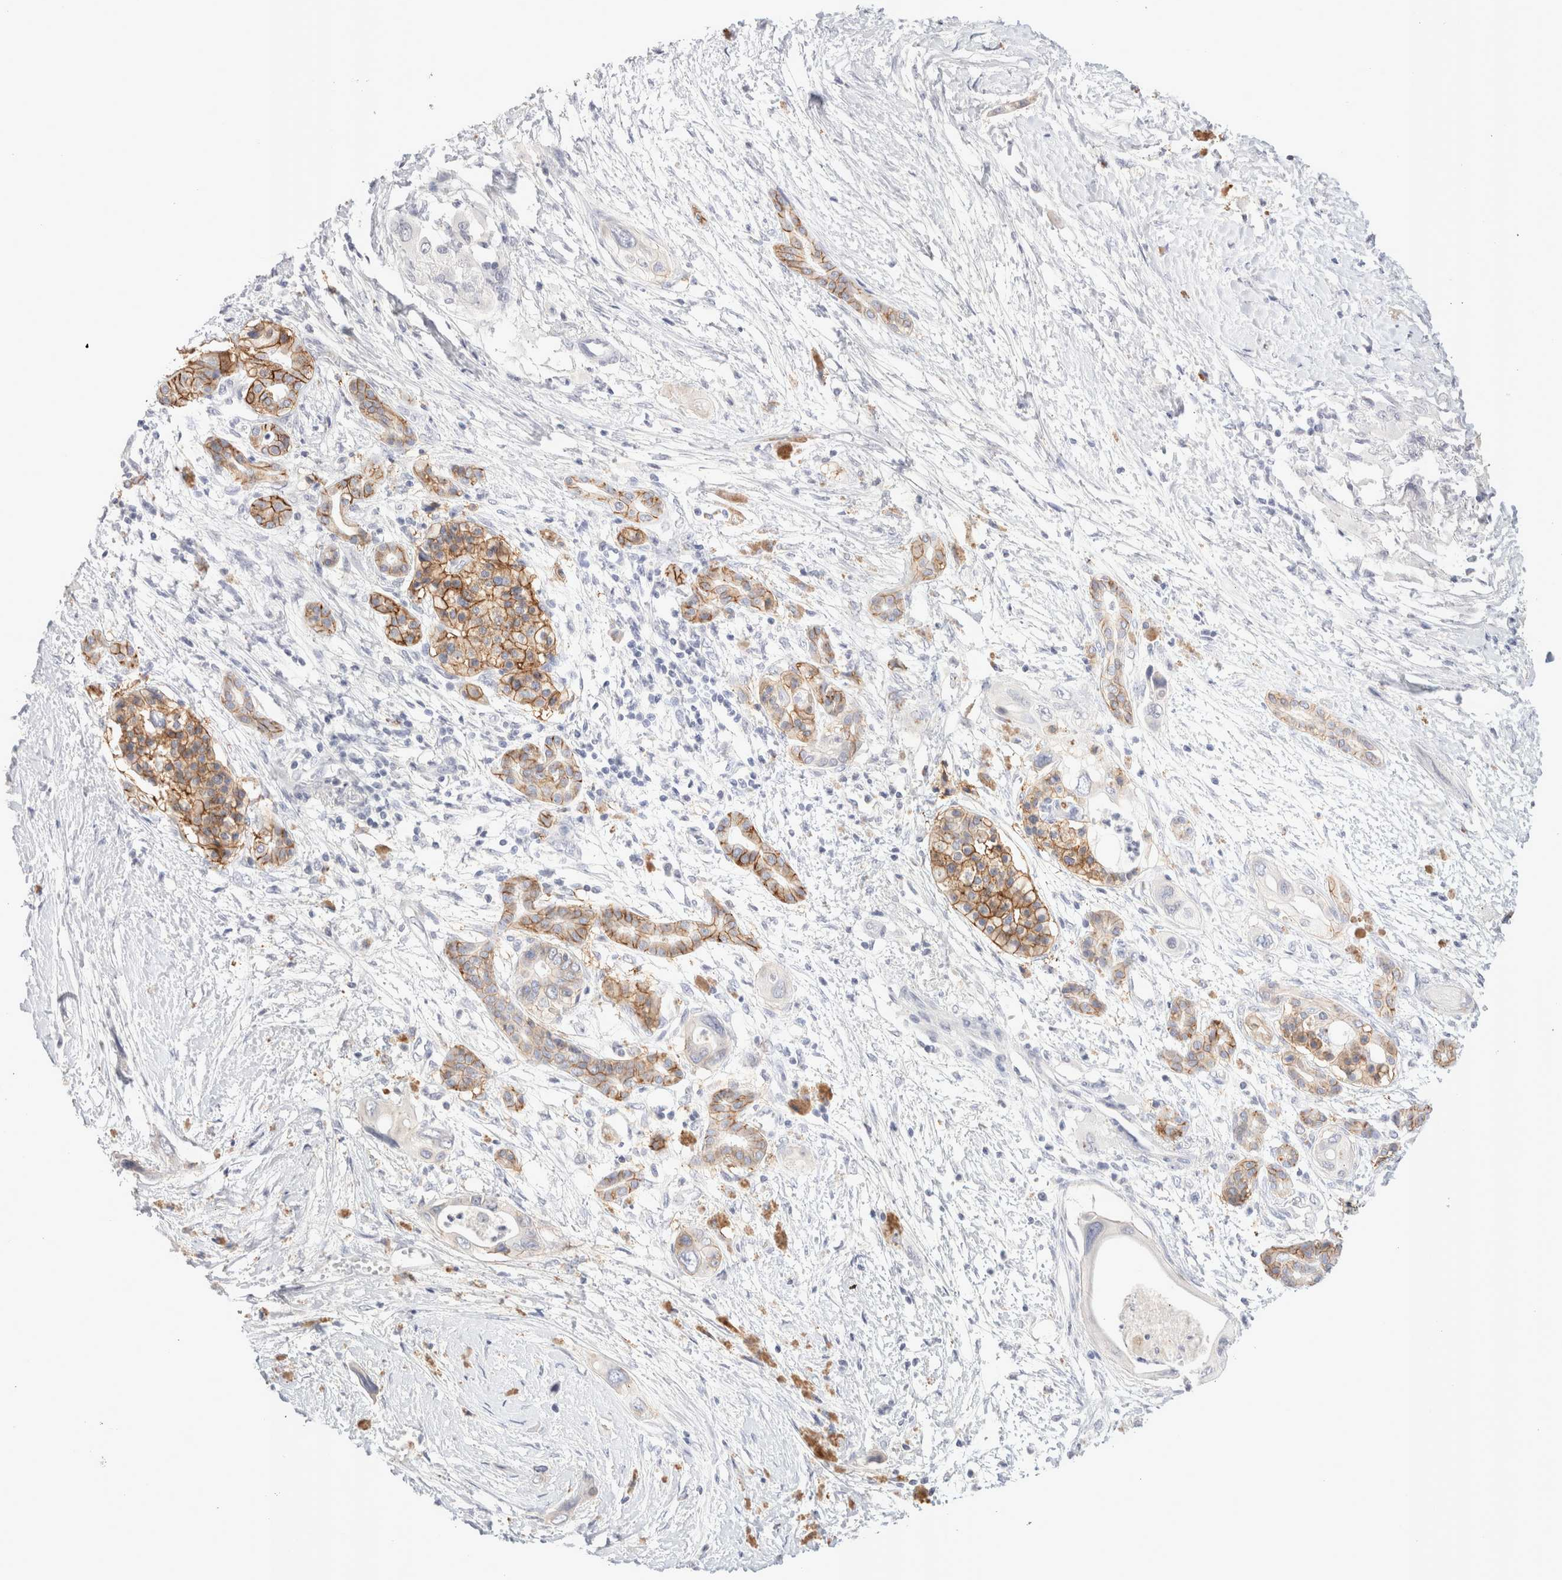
{"staining": {"intensity": "moderate", "quantity": "25%-75%", "location": "cytoplasmic/membranous"}, "tissue": "pancreatic cancer", "cell_type": "Tumor cells", "image_type": "cancer", "snomed": [{"axis": "morphology", "description": "Adenocarcinoma, NOS"}, {"axis": "topography", "description": "Pancreas"}], "caption": "Brown immunohistochemical staining in human pancreatic adenocarcinoma demonstrates moderate cytoplasmic/membranous positivity in approximately 25%-75% of tumor cells.", "gene": "EPCAM", "patient": {"sex": "male", "age": 66}}